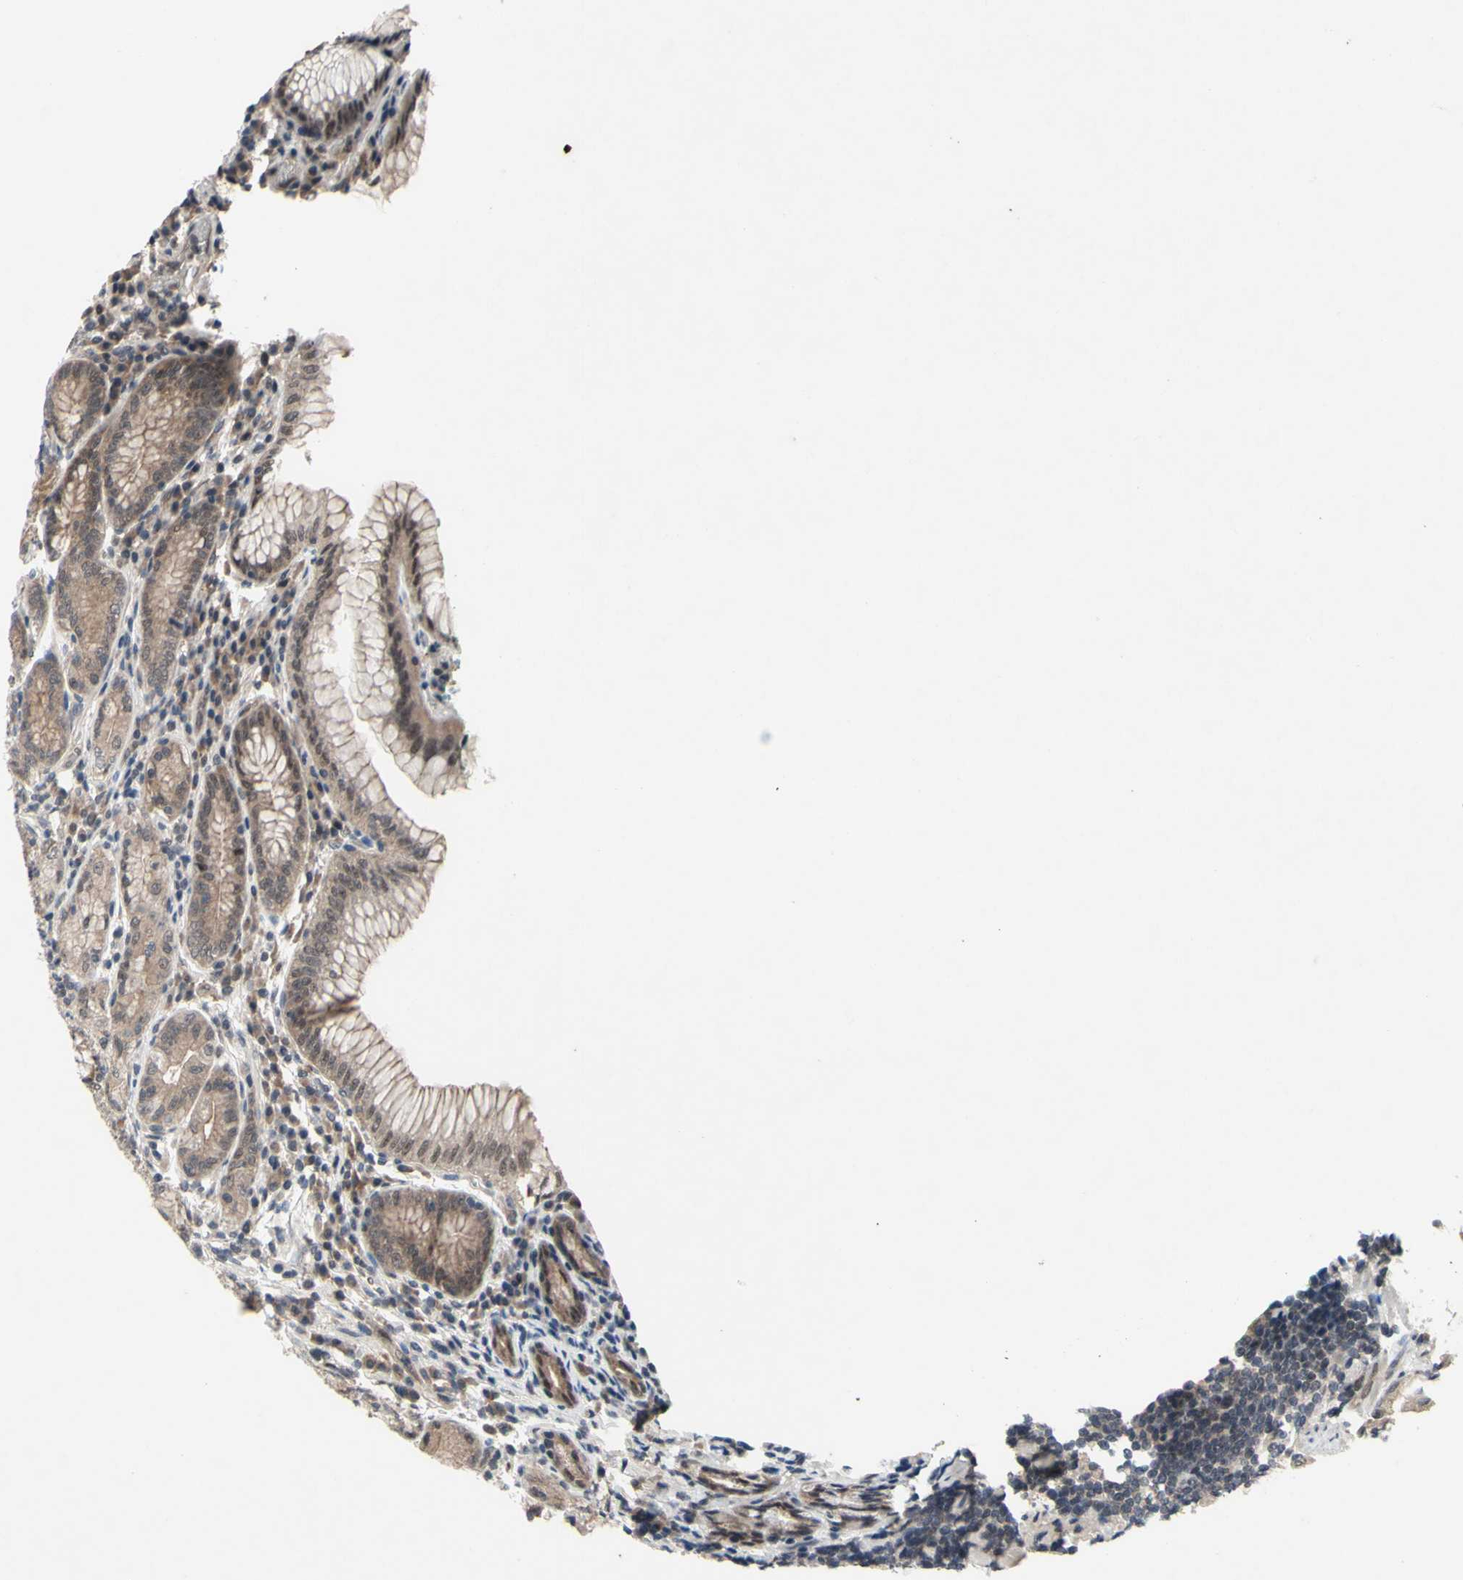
{"staining": {"intensity": "moderate", "quantity": ">75%", "location": "cytoplasmic/membranous,nuclear"}, "tissue": "stomach", "cell_type": "Glandular cells", "image_type": "normal", "snomed": [{"axis": "morphology", "description": "Normal tissue, NOS"}, {"axis": "topography", "description": "Stomach, lower"}], "caption": "This image exhibits benign stomach stained with IHC to label a protein in brown. The cytoplasmic/membranous,nuclear of glandular cells show moderate positivity for the protein. Nuclei are counter-stained blue.", "gene": "TRDMT1", "patient": {"sex": "female", "age": 76}}